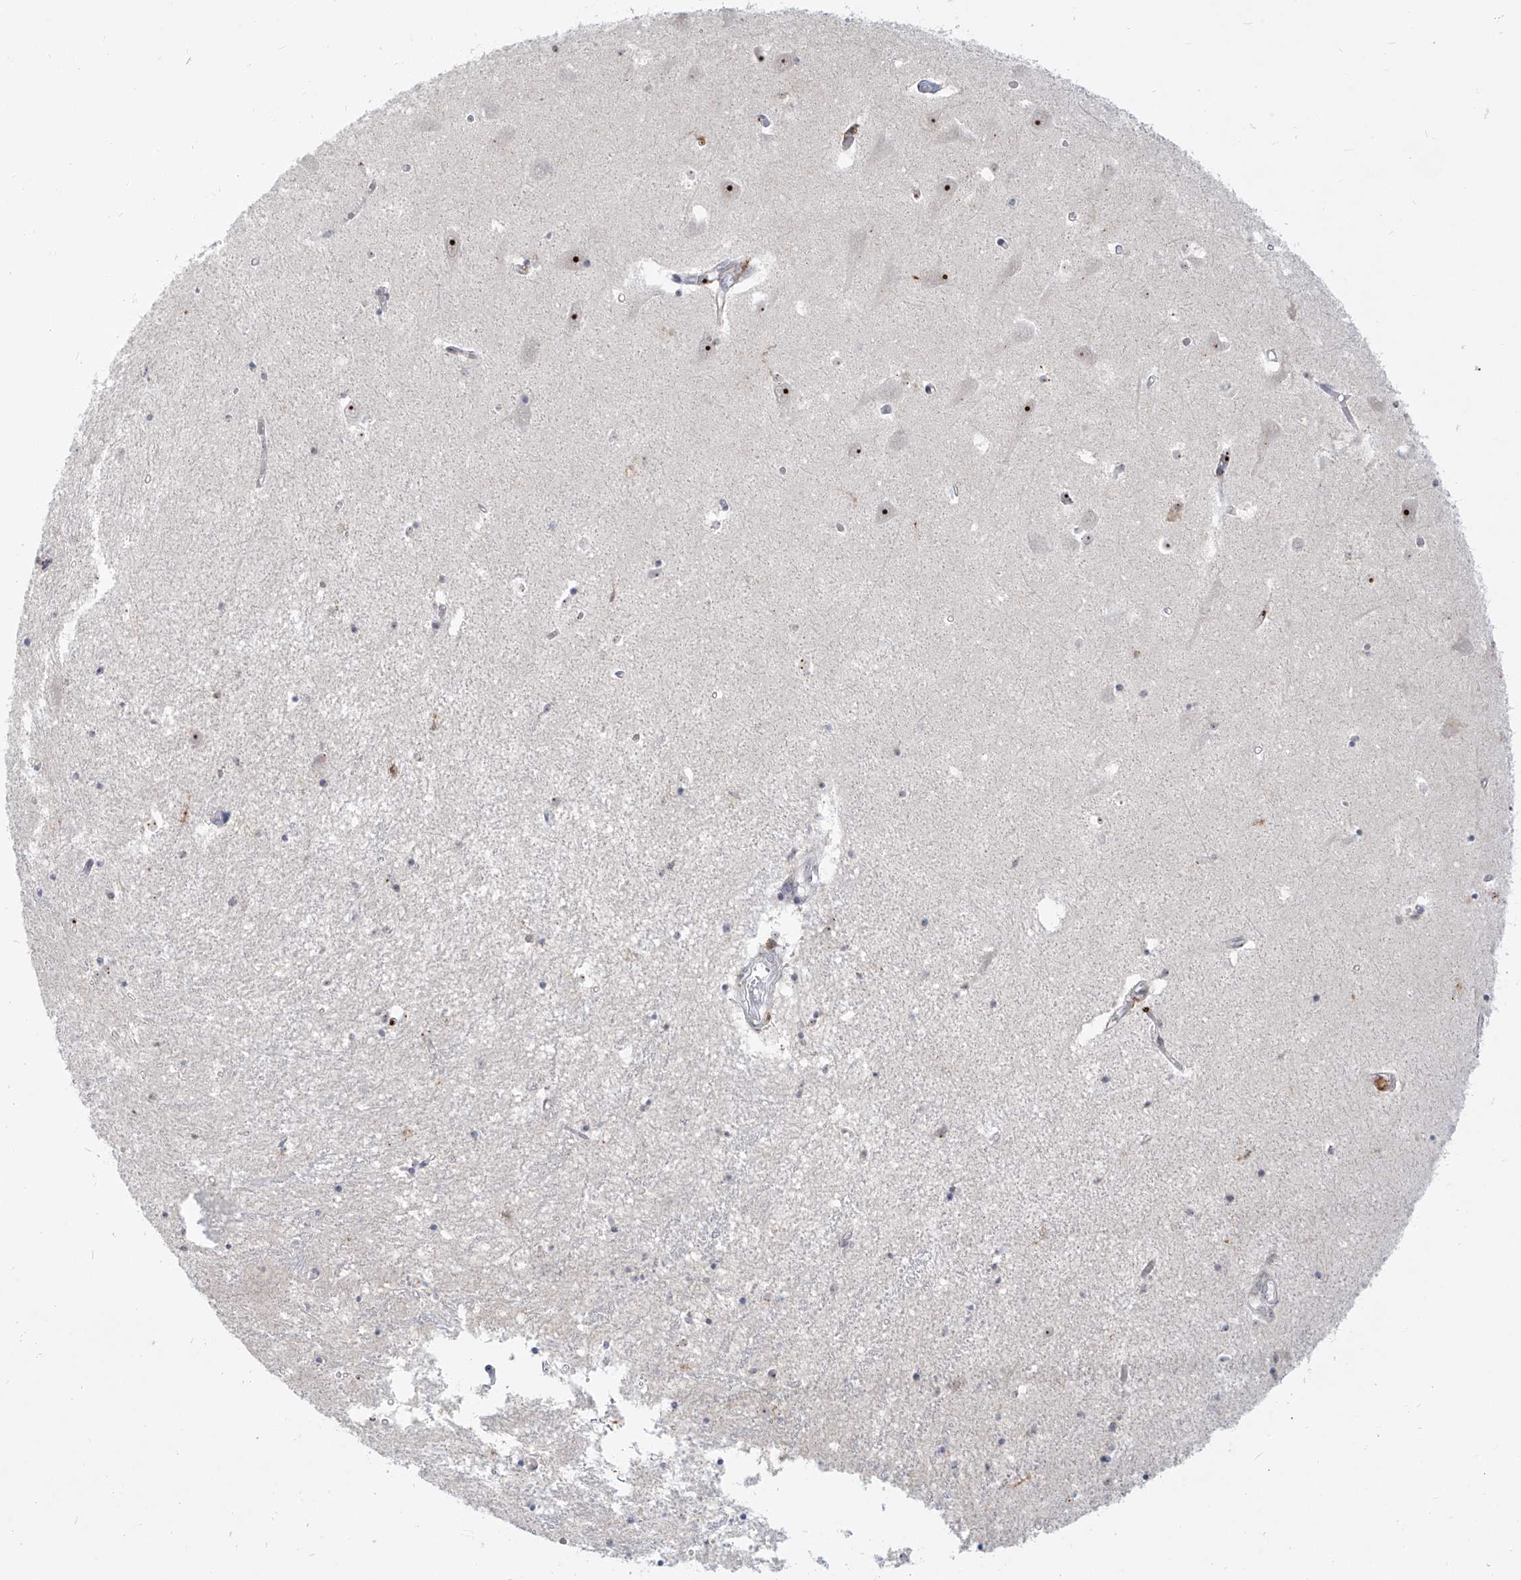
{"staining": {"intensity": "negative", "quantity": "none", "location": "none"}, "tissue": "hippocampus", "cell_type": "Glial cells", "image_type": "normal", "snomed": [{"axis": "morphology", "description": "Normal tissue, NOS"}, {"axis": "topography", "description": "Hippocampus"}], "caption": "The immunohistochemistry micrograph has no significant staining in glial cells of hippocampus.", "gene": "BYSL", "patient": {"sex": "male", "age": 70}}